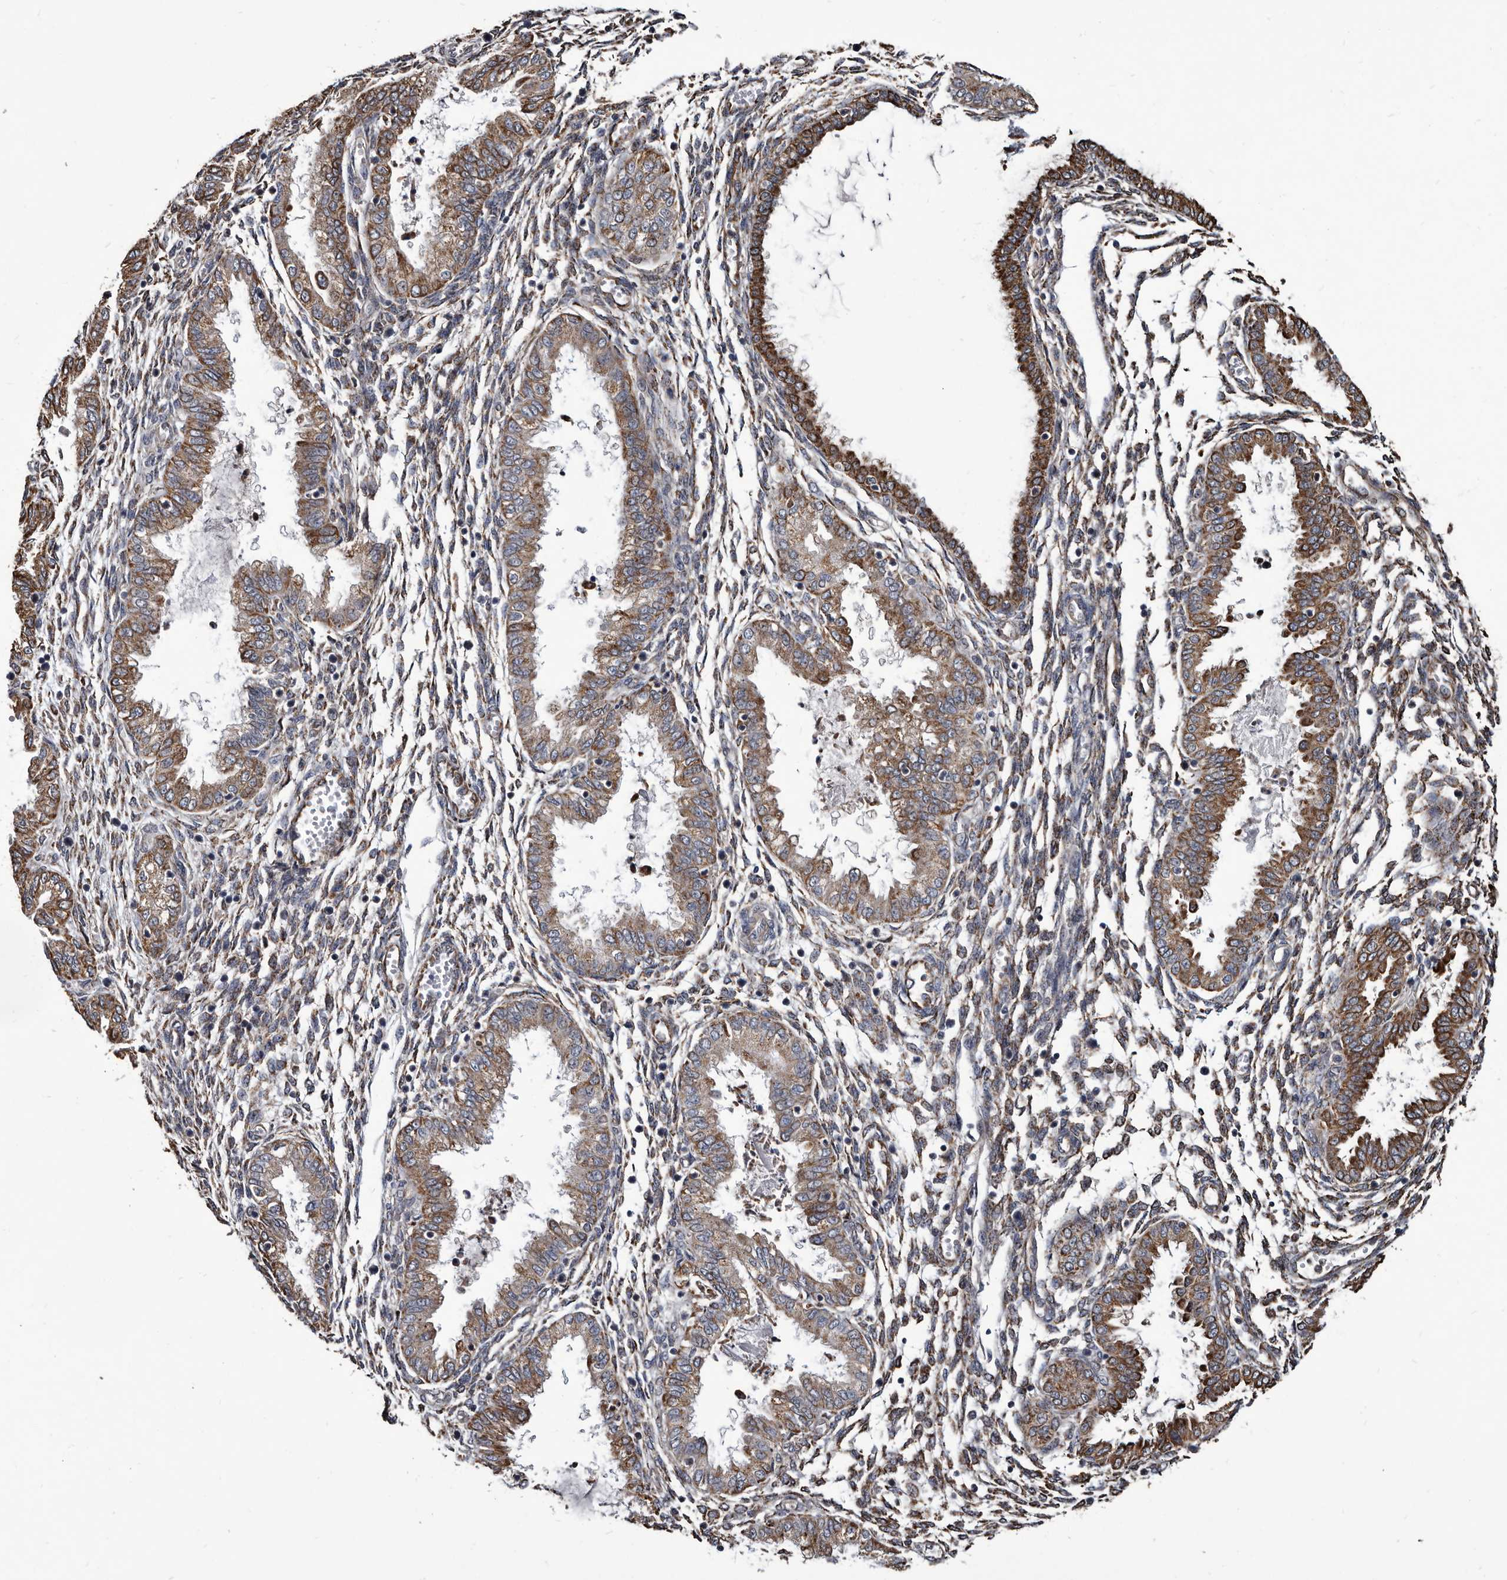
{"staining": {"intensity": "moderate", "quantity": "<25%", "location": "cytoplasmic/membranous"}, "tissue": "endometrium", "cell_type": "Cells in endometrial stroma", "image_type": "normal", "snomed": [{"axis": "morphology", "description": "Normal tissue, NOS"}, {"axis": "topography", "description": "Endometrium"}], "caption": "Cells in endometrial stroma exhibit low levels of moderate cytoplasmic/membranous staining in approximately <25% of cells in benign human endometrium.", "gene": "CTSA", "patient": {"sex": "female", "age": 33}}